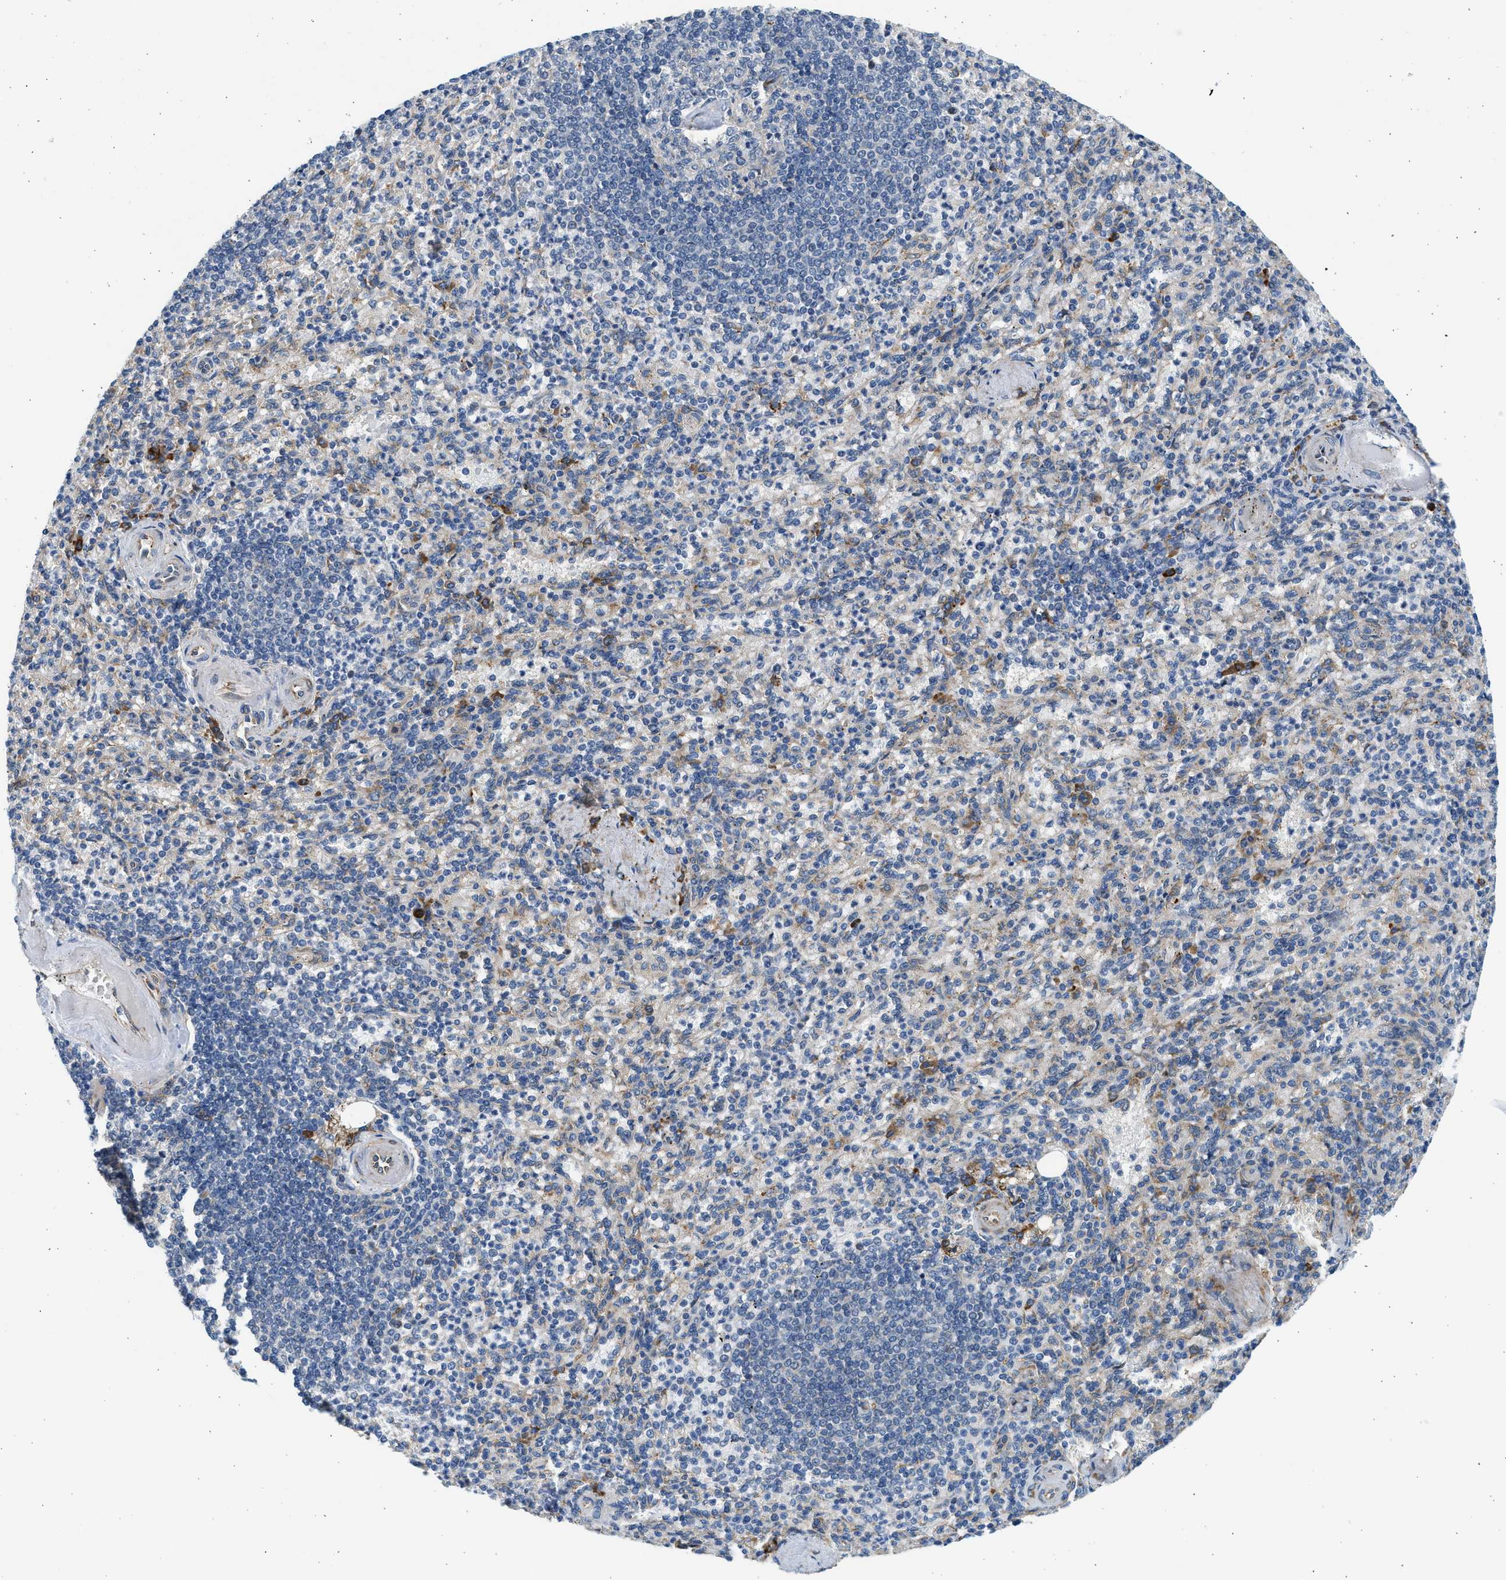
{"staining": {"intensity": "negative", "quantity": "none", "location": "none"}, "tissue": "spleen", "cell_type": "Cells in red pulp", "image_type": "normal", "snomed": [{"axis": "morphology", "description": "Normal tissue, NOS"}, {"axis": "topography", "description": "Spleen"}], "caption": "Image shows no protein positivity in cells in red pulp of unremarkable spleen.", "gene": "CNTN6", "patient": {"sex": "female", "age": 74}}